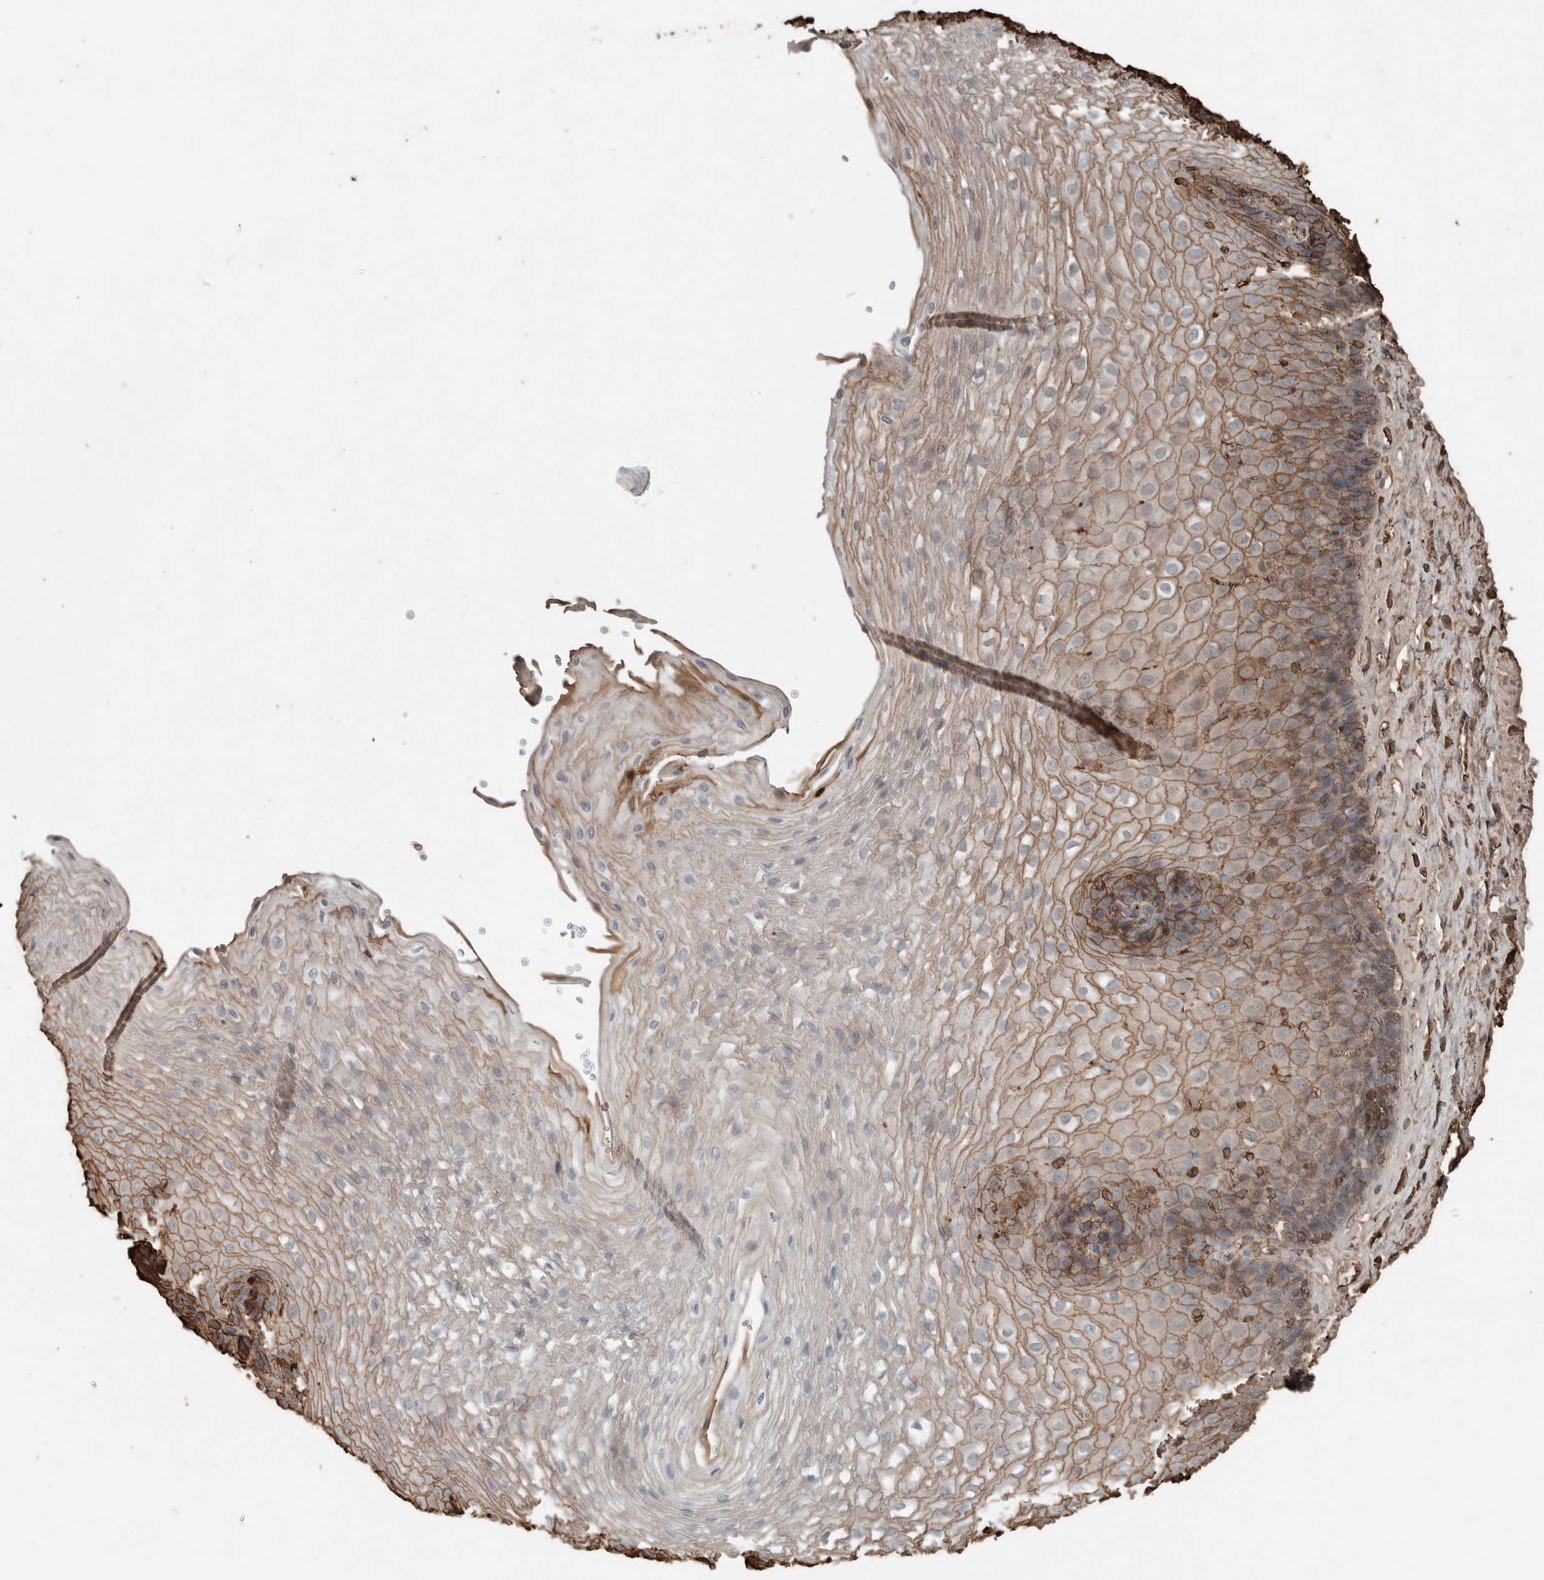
{"staining": {"intensity": "moderate", "quantity": "25%-75%", "location": "cytoplasmic/membranous"}, "tissue": "esophagus", "cell_type": "Squamous epithelial cells", "image_type": "normal", "snomed": [{"axis": "morphology", "description": "Normal tissue, NOS"}, {"axis": "topography", "description": "Esophagus"}], "caption": "Protein staining by IHC demonstrates moderate cytoplasmic/membranous expression in about 25%-75% of squamous epithelial cells in normal esophagus. Using DAB (3,3'-diaminobenzidine) (brown) and hematoxylin (blue) stains, captured at high magnification using brightfield microscopy.", "gene": "USP34", "patient": {"sex": "female", "age": 66}}